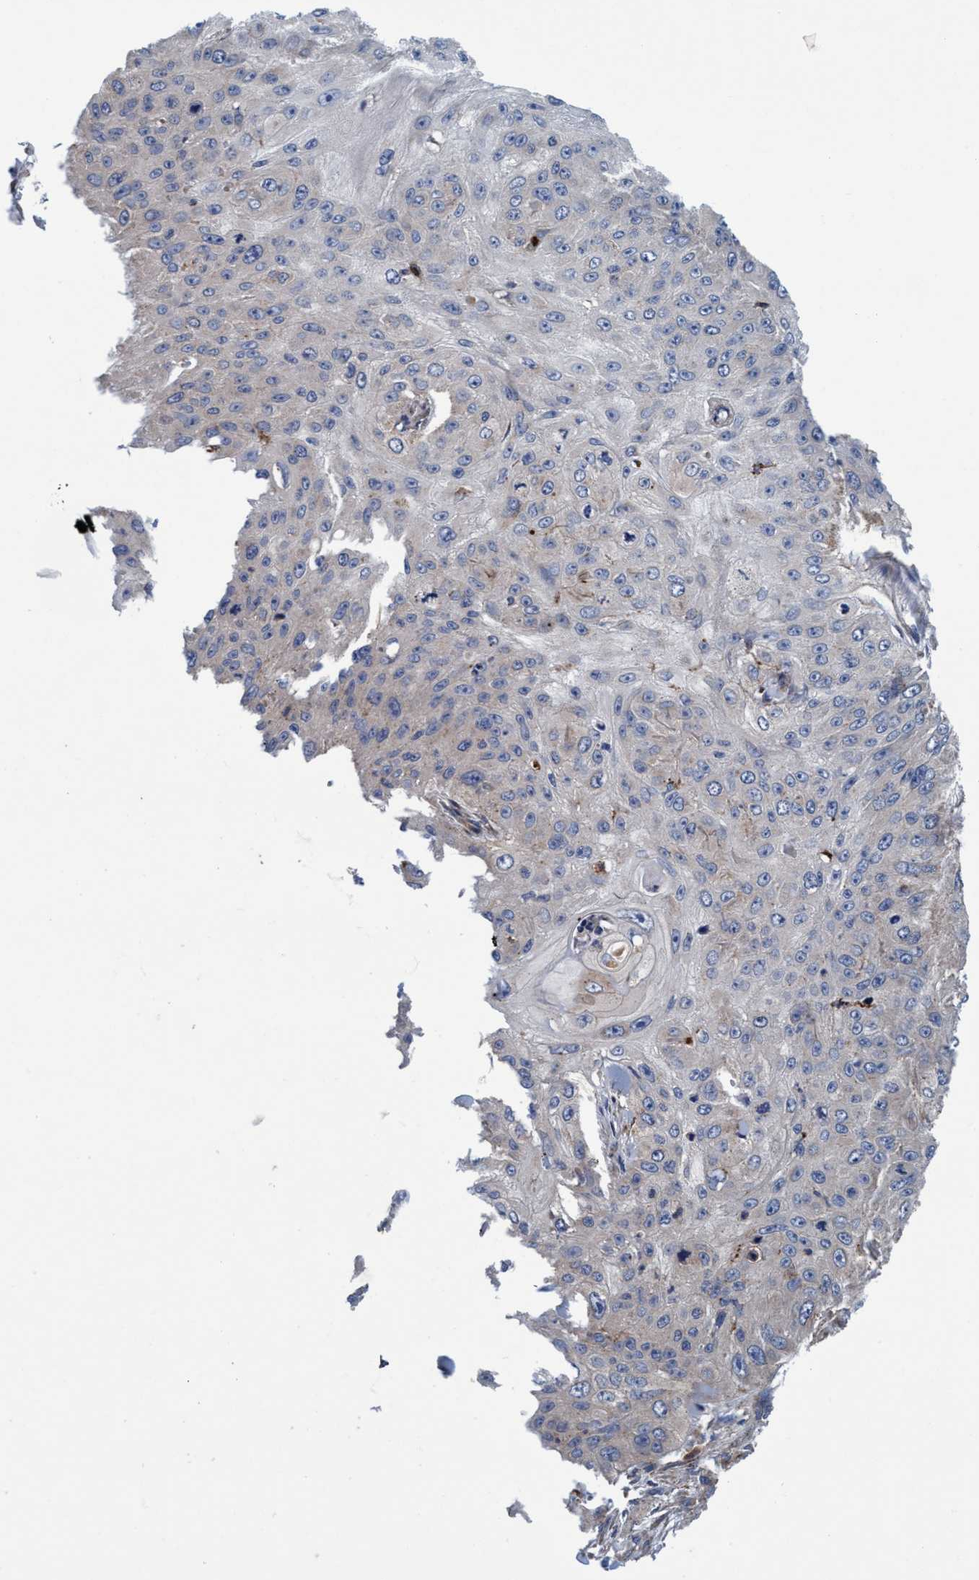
{"staining": {"intensity": "negative", "quantity": "none", "location": "none"}, "tissue": "skin cancer", "cell_type": "Tumor cells", "image_type": "cancer", "snomed": [{"axis": "morphology", "description": "Squamous cell carcinoma, NOS"}, {"axis": "topography", "description": "Skin"}], "caption": "IHC histopathology image of human skin squamous cell carcinoma stained for a protein (brown), which reveals no expression in tumor cells. The staining was performed using DAB to visualize the protein expression in brown, while the nuclei were stained in blue with hematoxylin (Magnification: 20x).", "gene": "ENDOG", "patient": {"sex": "female", "age": 80}}